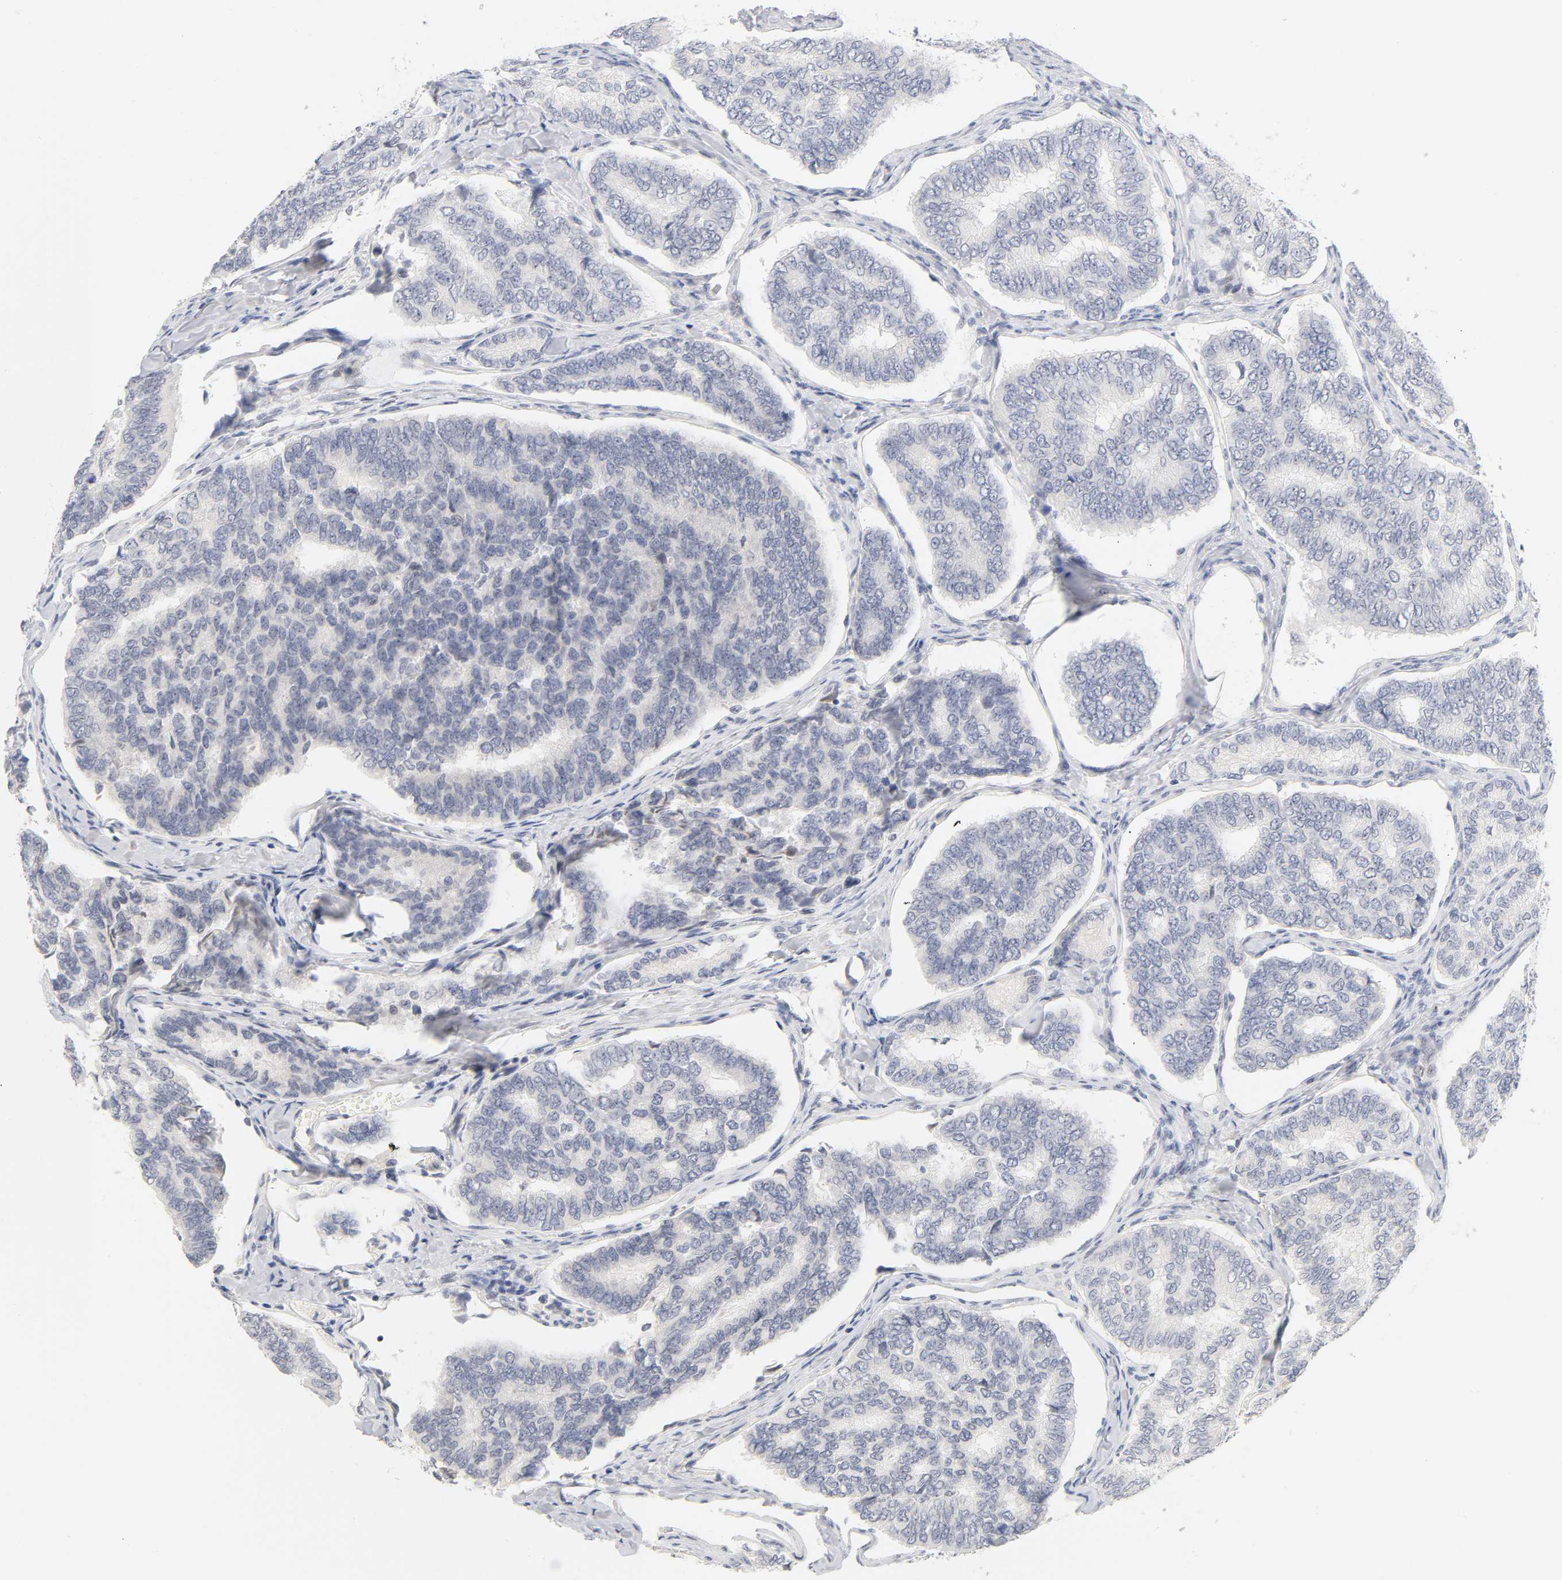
{"staining": {"intensity": "negative", "quantity": "none", "location": "none"}, "tissue": "thyroid cancer", "cell_type": "Tumor cells", "image_type": "cancer", "snomed": [{"axis": "morphology", "description": "Papillary adenocarcinoma, NOS"}, {"axis": "topography", "description": "Thyroid gland"}], "caption": "The photomicrograph displays no significant staining in tumor cells of thyroid cancer (papillary adenocarcinoma).", "gene": "MNAT1", "patient": {"sex": "female", "age": 35}}